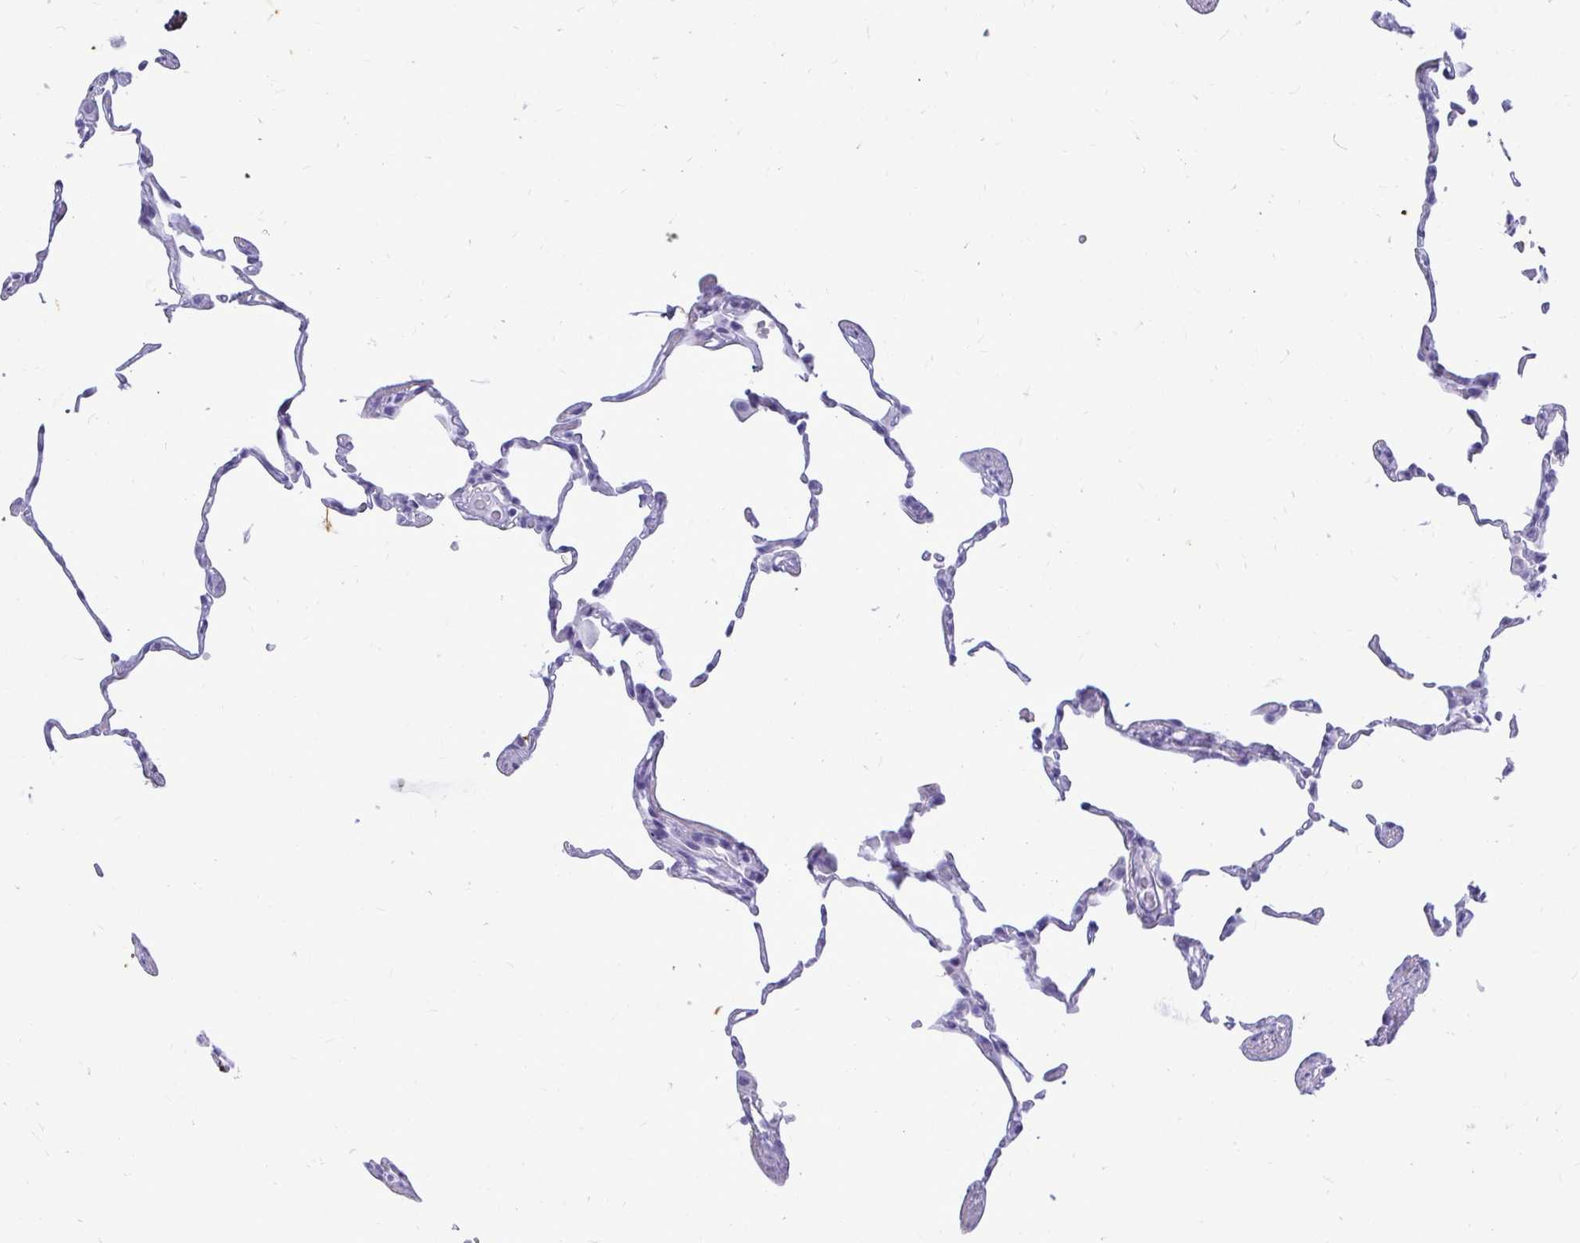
{"staining": {"intensity": "negative", "quantity": "none", "location": "none"}, "tissue": "lung", "cell_type": "Alveolar cells", "image_type": "normal", "snomed": [{"axis": "morphology", "description": "Normal tissue, NOS"}, {"axis": "topography", "description": "Lung"}], "caption": "DAB (3,3'-diaminobenzidine) immunohistochemical staining of normal human lung displays no significant expression in alveolar cells. (Brightfield microscopy of DAB (3,3'-diaminobenzidine) immunohistochemistry (IHC) at high magnification).", "gene": "OR10R2", "patient": {"sex": "female", "age": 57}}